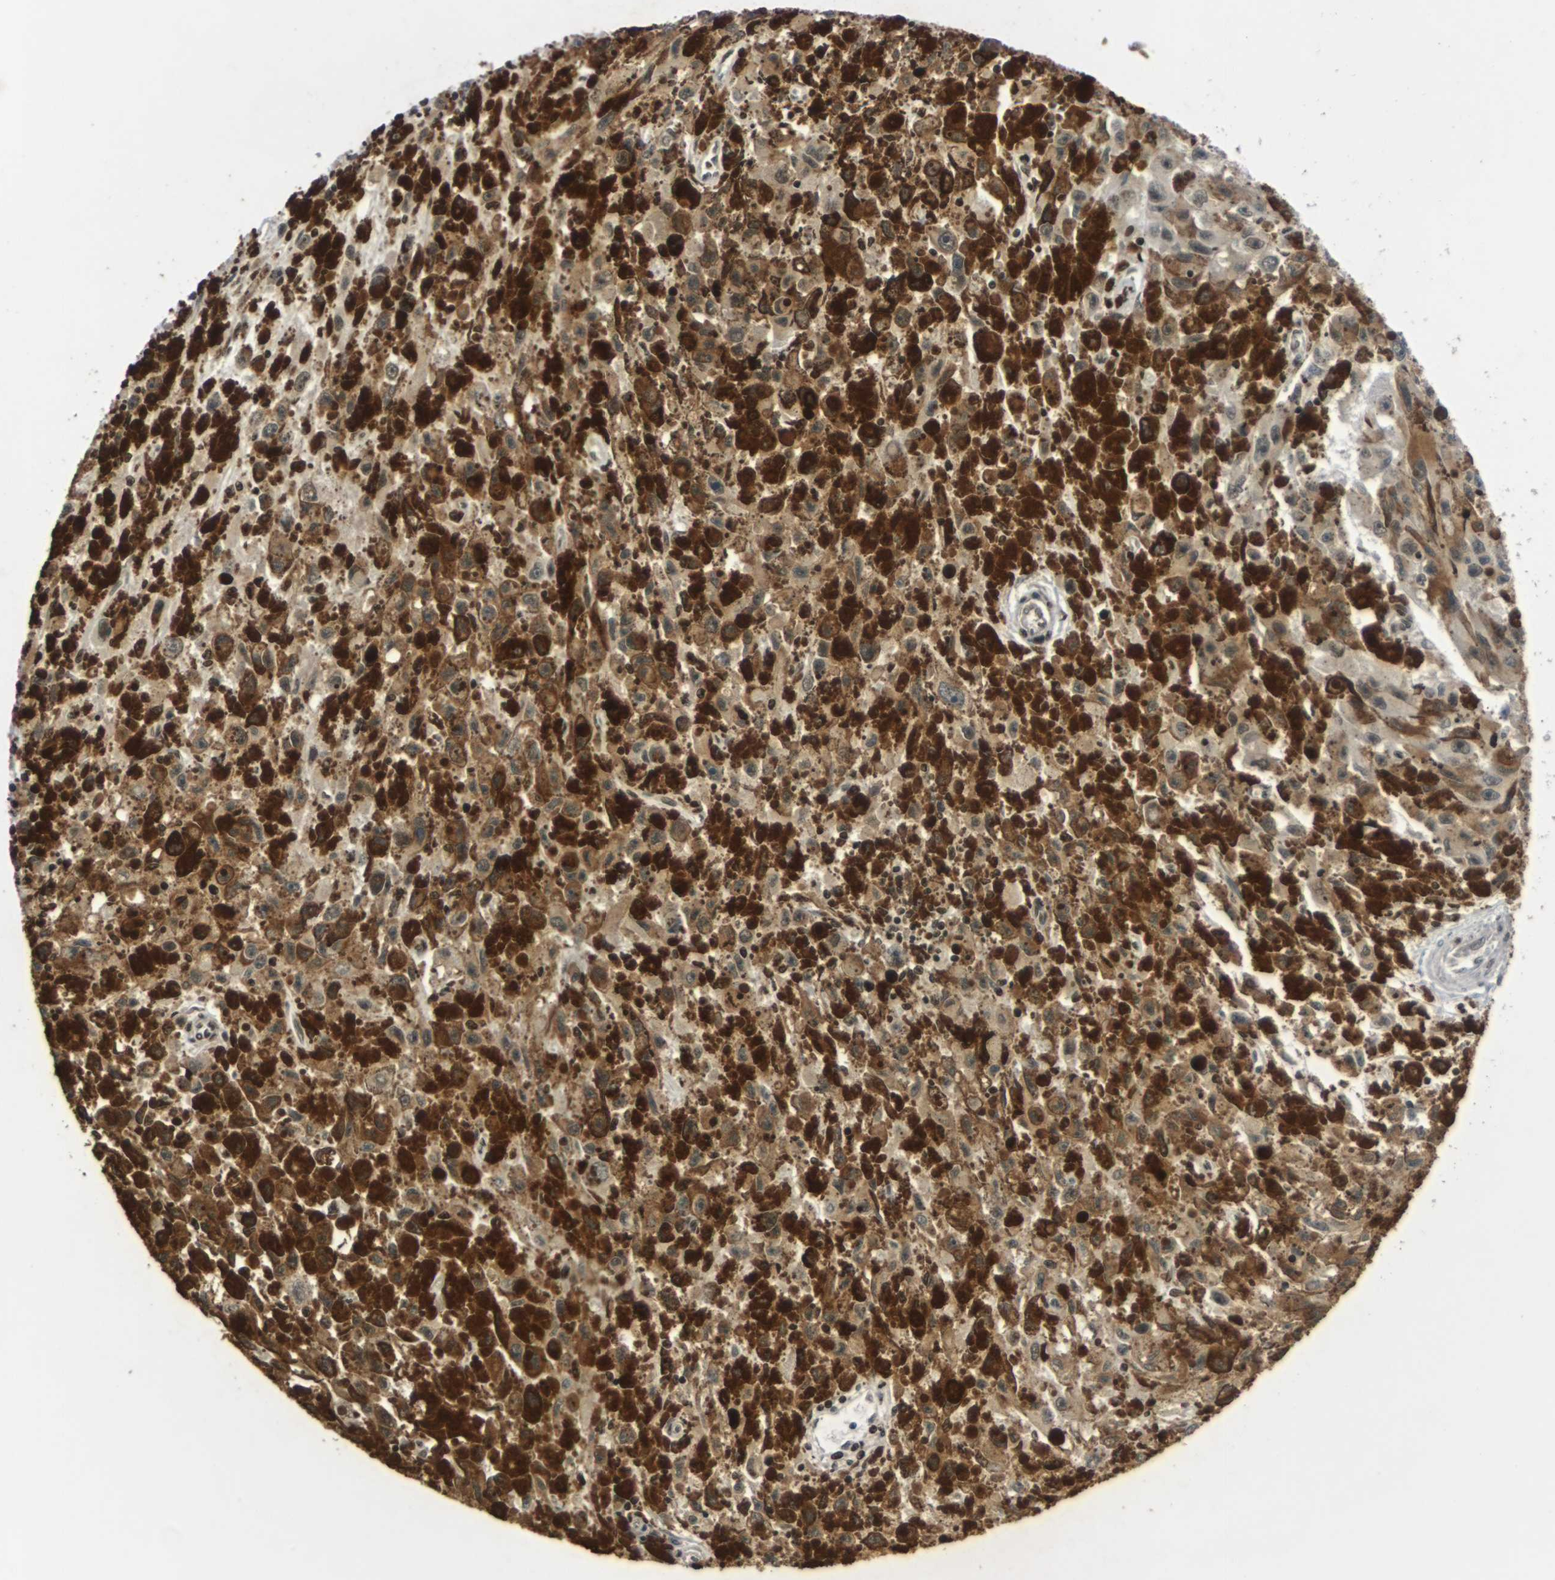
{"staining": {"intensity": "moderate", "quantity": ">75%", "location": "cytoplasmic/membranous,nuclear"}, "tissue": "melanoma", "cell_type": "Tumor cells", "image_type": "cancer", "snomed": [{"axis": "morphology", "description": "Malignant melanoma, NOS"}, {"axis": "topography", "description": "Skin"}], "caption": "Protein expression by immunohistochemistry (IHC) demonstrates moderate cytoplasmic/membranous and nuclear staining in approximately >75% of tumor cells in malignant melanoma.", "gene": "NELFA", "patient": {"sex": "female", "age": 104}}